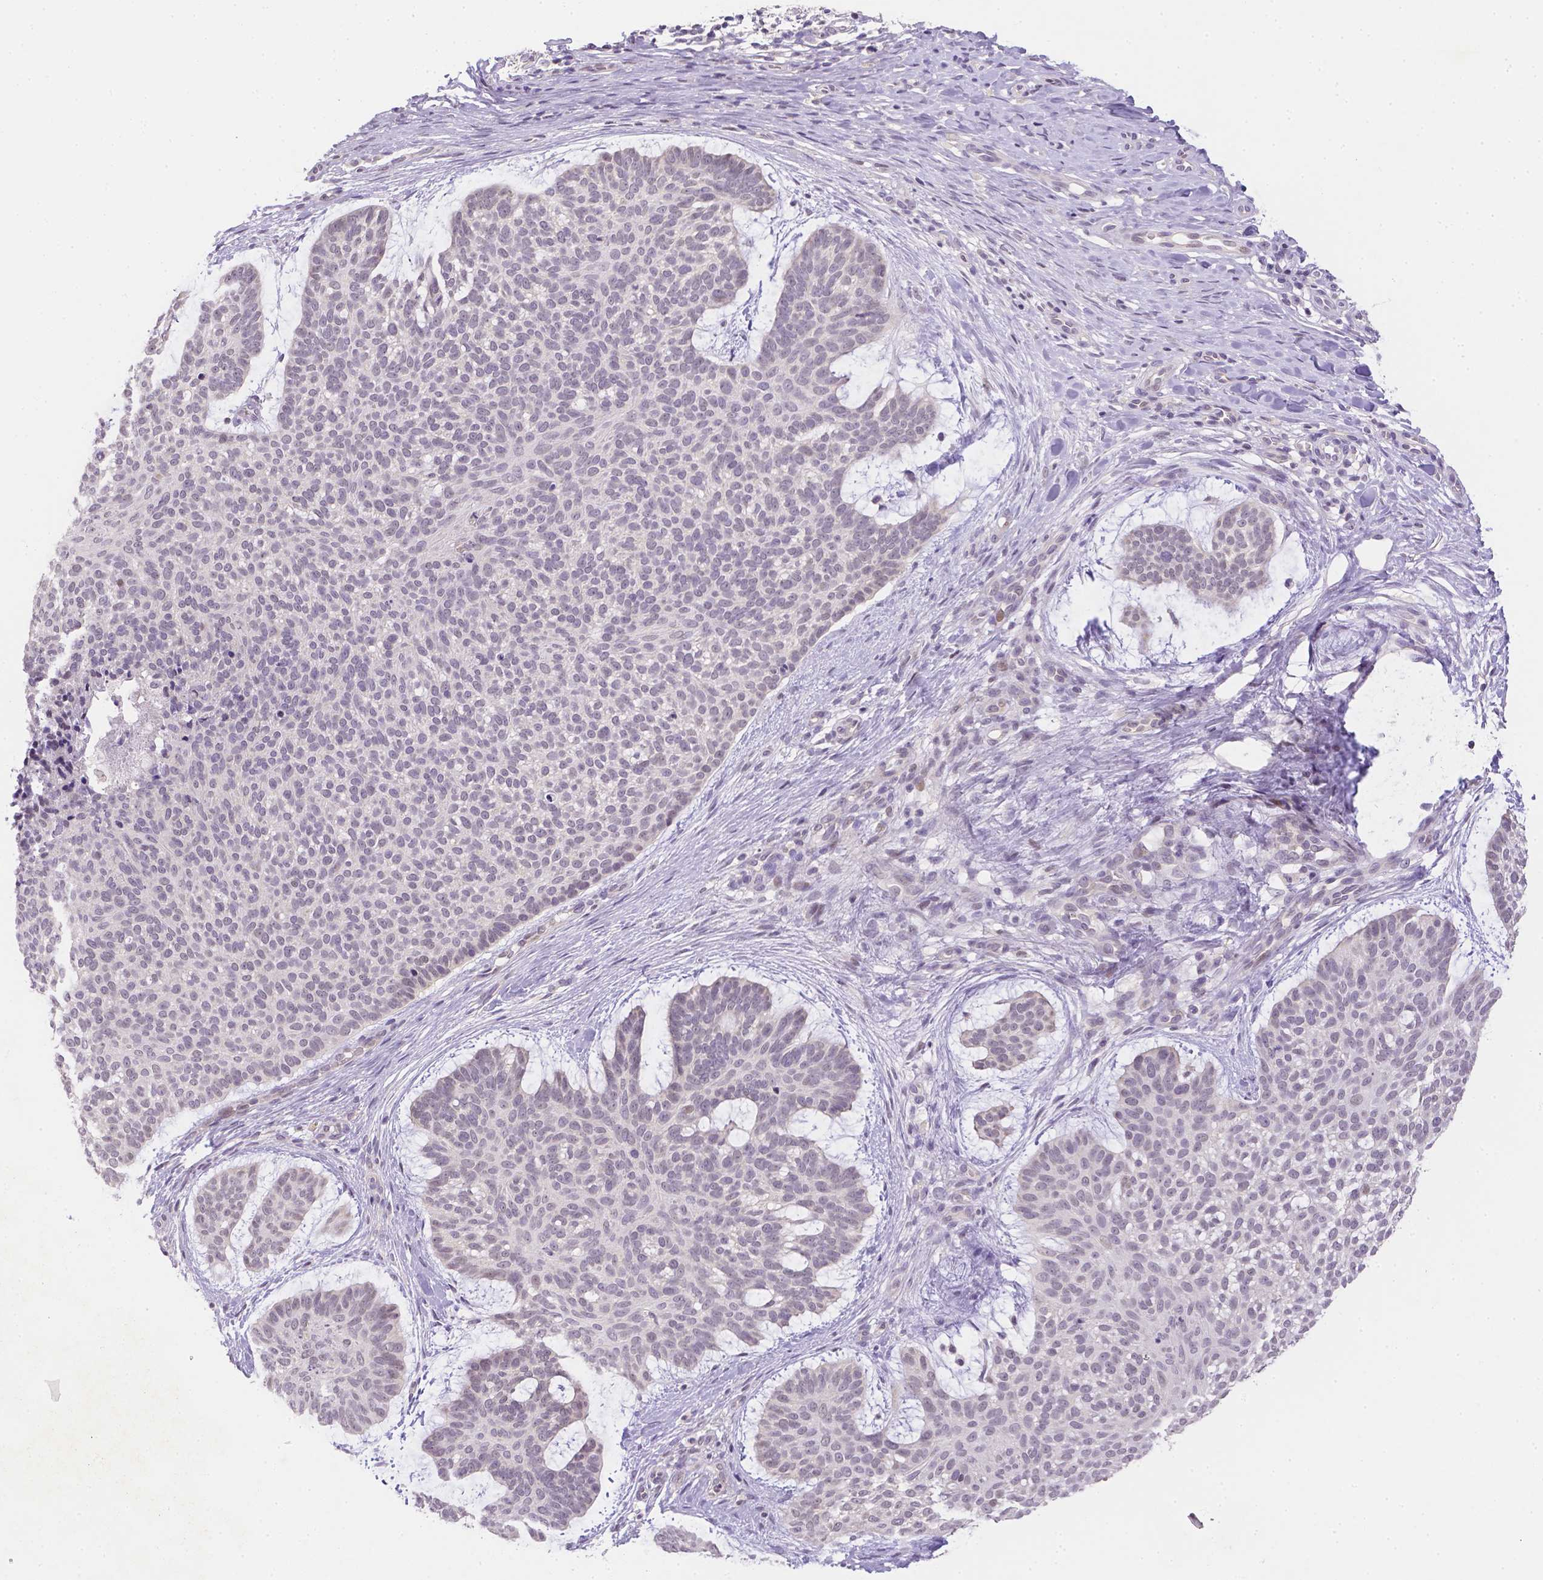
{"staining": {"intensity": "weak", "quantity": "<25%", "location": "nuclear"}, "tissue": "skin cancer", "cell_type": "Tumor cells", "image_type": "cancer", "snomed": [{"axis": "morphology", "description": "Basal cell carcinoma"}, {"axis": "topography", "description": "Skin"}], "caption": "The image demonstrates no significant positivity in tumor cells of skin cancer.", "gene": "ZNF280B", "patient": {"sex": "male", "age": 64}}